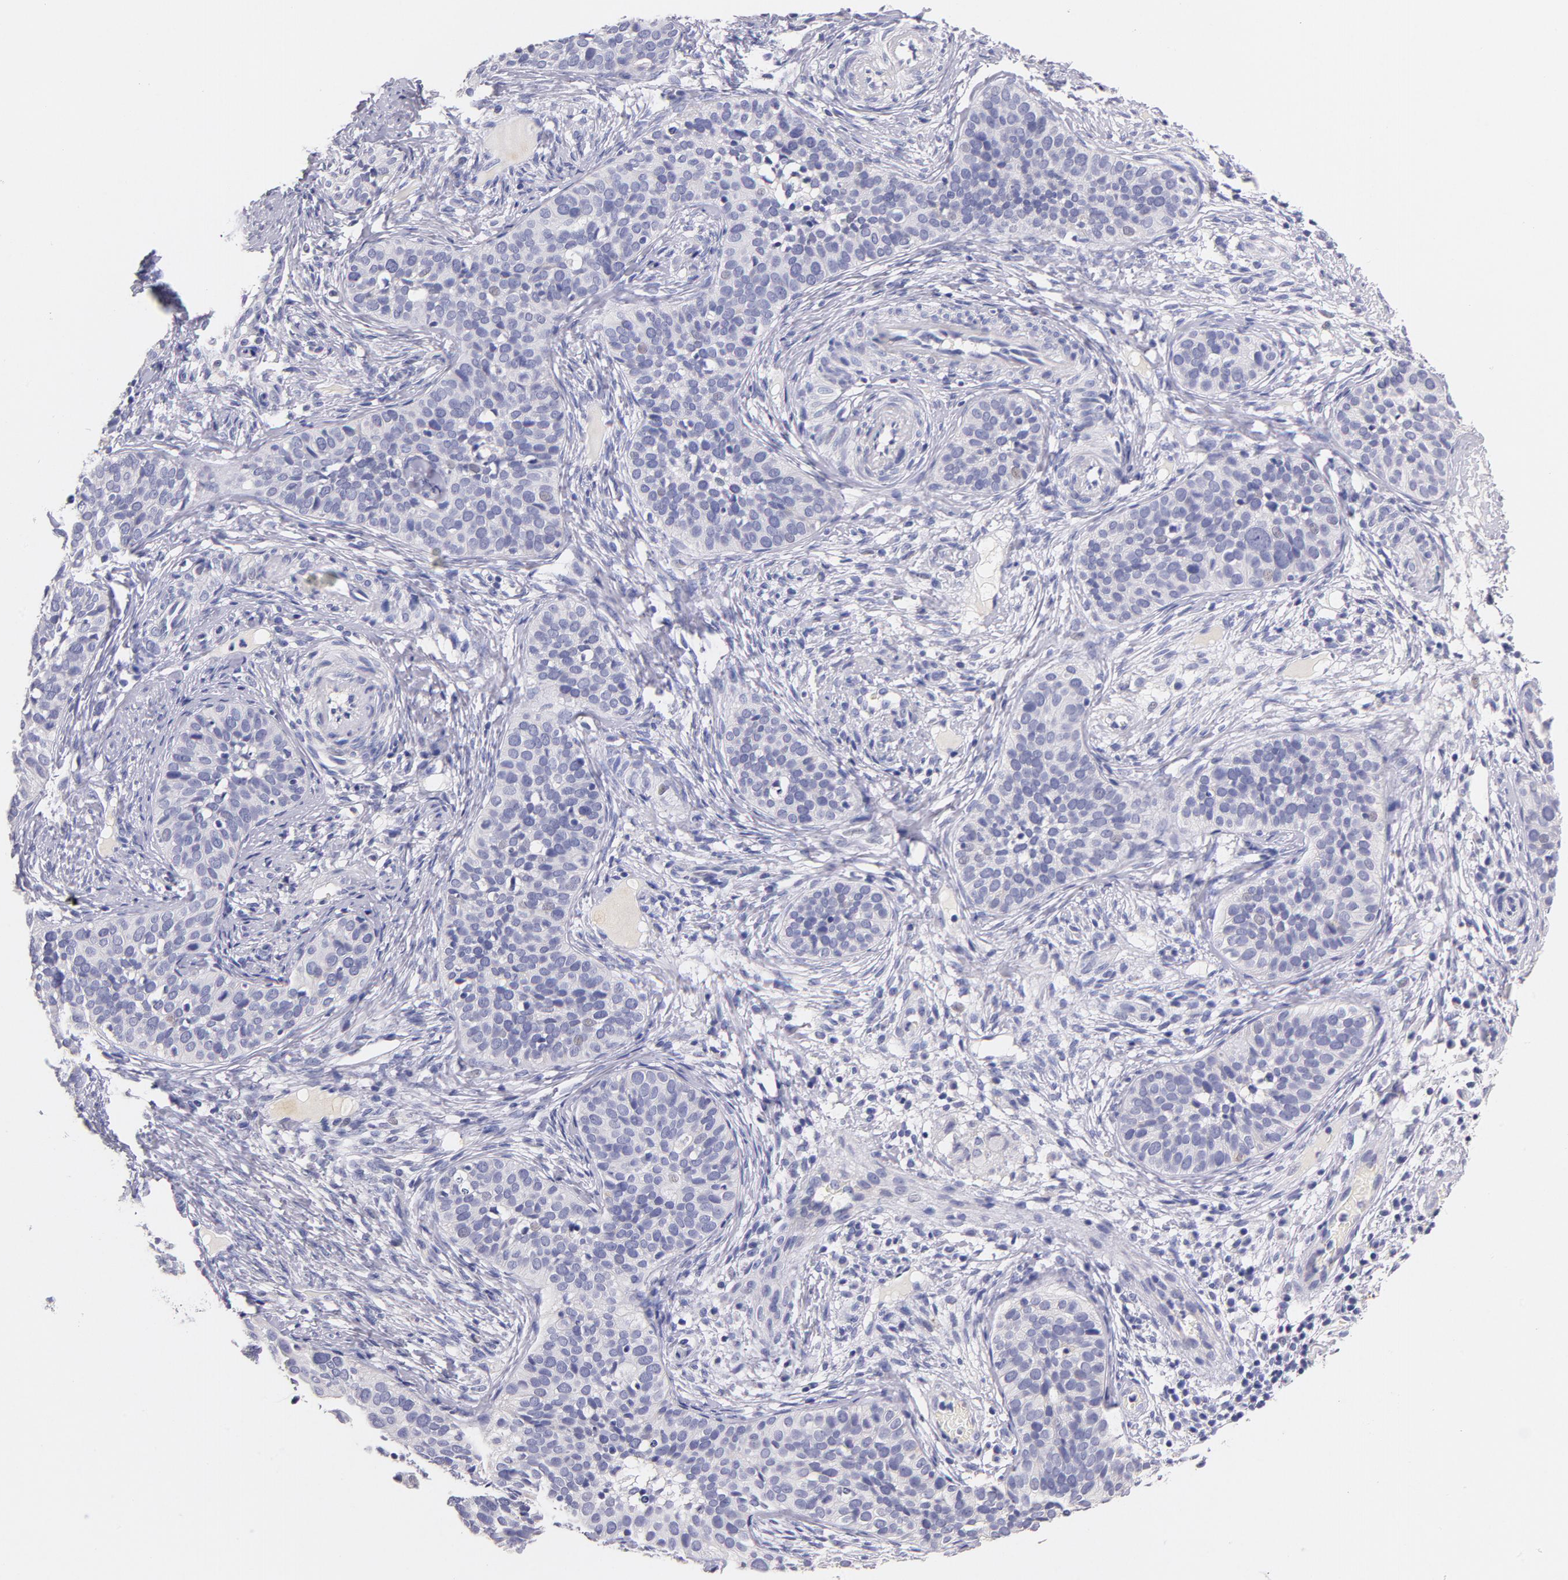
{"staining": {"intensity": "weak", "quantity": "<25%", "location": "nuclear"}, "tissue": "cervical cancer", "cell_type": "Tumor cells", "image_type": "cancer", "snomed": [{"axis": "morphology", "description": "Squamous cell carcinoma, NOS"}, {"axis": "topography", "description": "Cervix"}], "caption": "A histopathology image of human cervical cancer is negative for staining in tumor cells. Nuclei are stained in blue.", "gene": "CD44", "patient": {"sex": "female", "age": 31}}